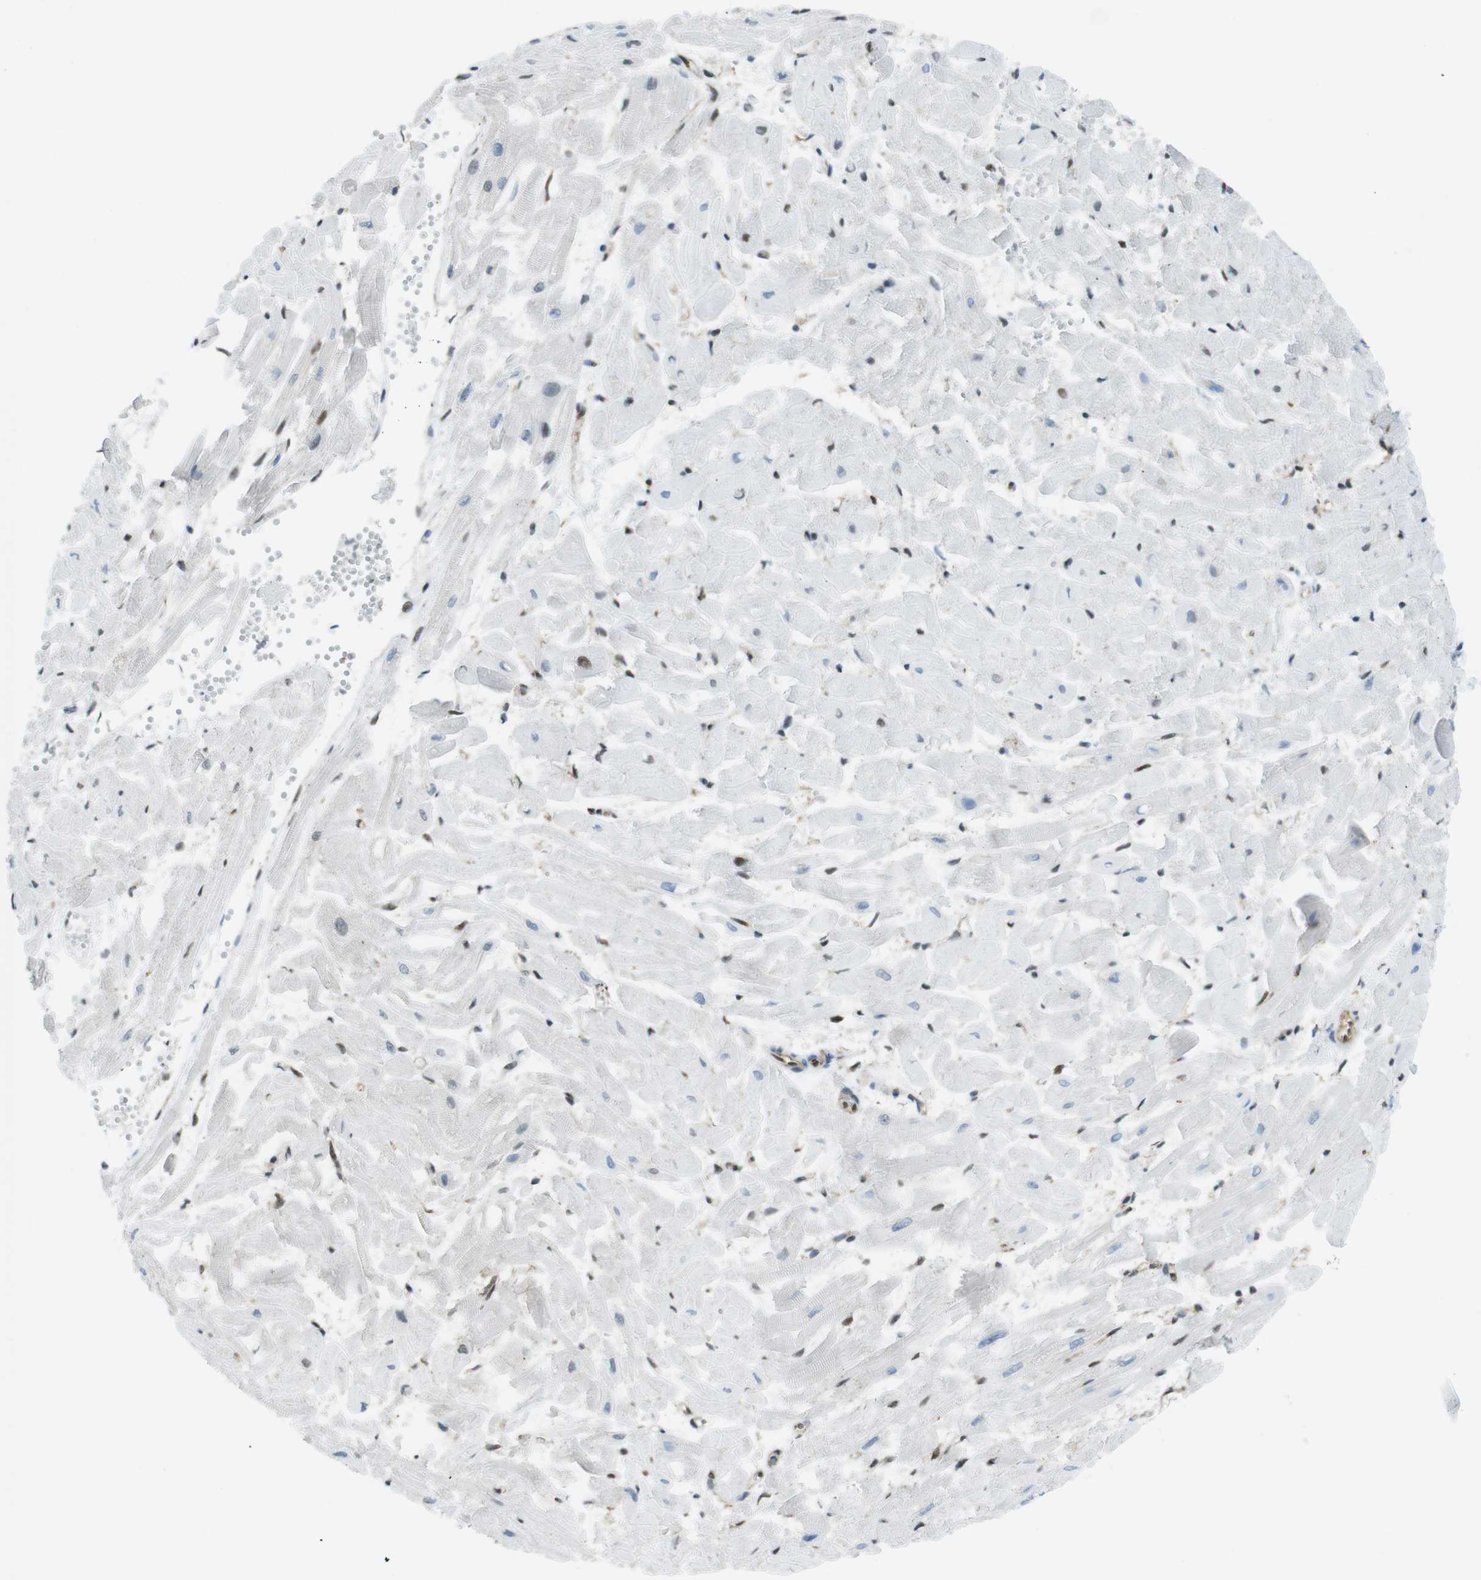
{"staining": {"intensity": "moderate", "quantity": "<25%", "location": "nuclear"}, "tissue": "heart muscle", "cell_type": "Cardiomyocytes", "image_type": "normal", "snomed": [{"axis": "morphology", "description": "Normal tissue, NOS"}, {"axis": "topography", "description": "Heart"}], "caption": "Immunohistochemical staining of unremarkable human heart muscle demonstrates low levels of moderate nuclear staining in approximately <25% of cardiomyocytes. (Stains: DAB (3,3'-diaminobenzidine) in brown, nuclei in blue, Microscopy: brightfield microscopy at high magnification).", "gene": "UBB", "patient": {"sex": "female", "age": 19}}